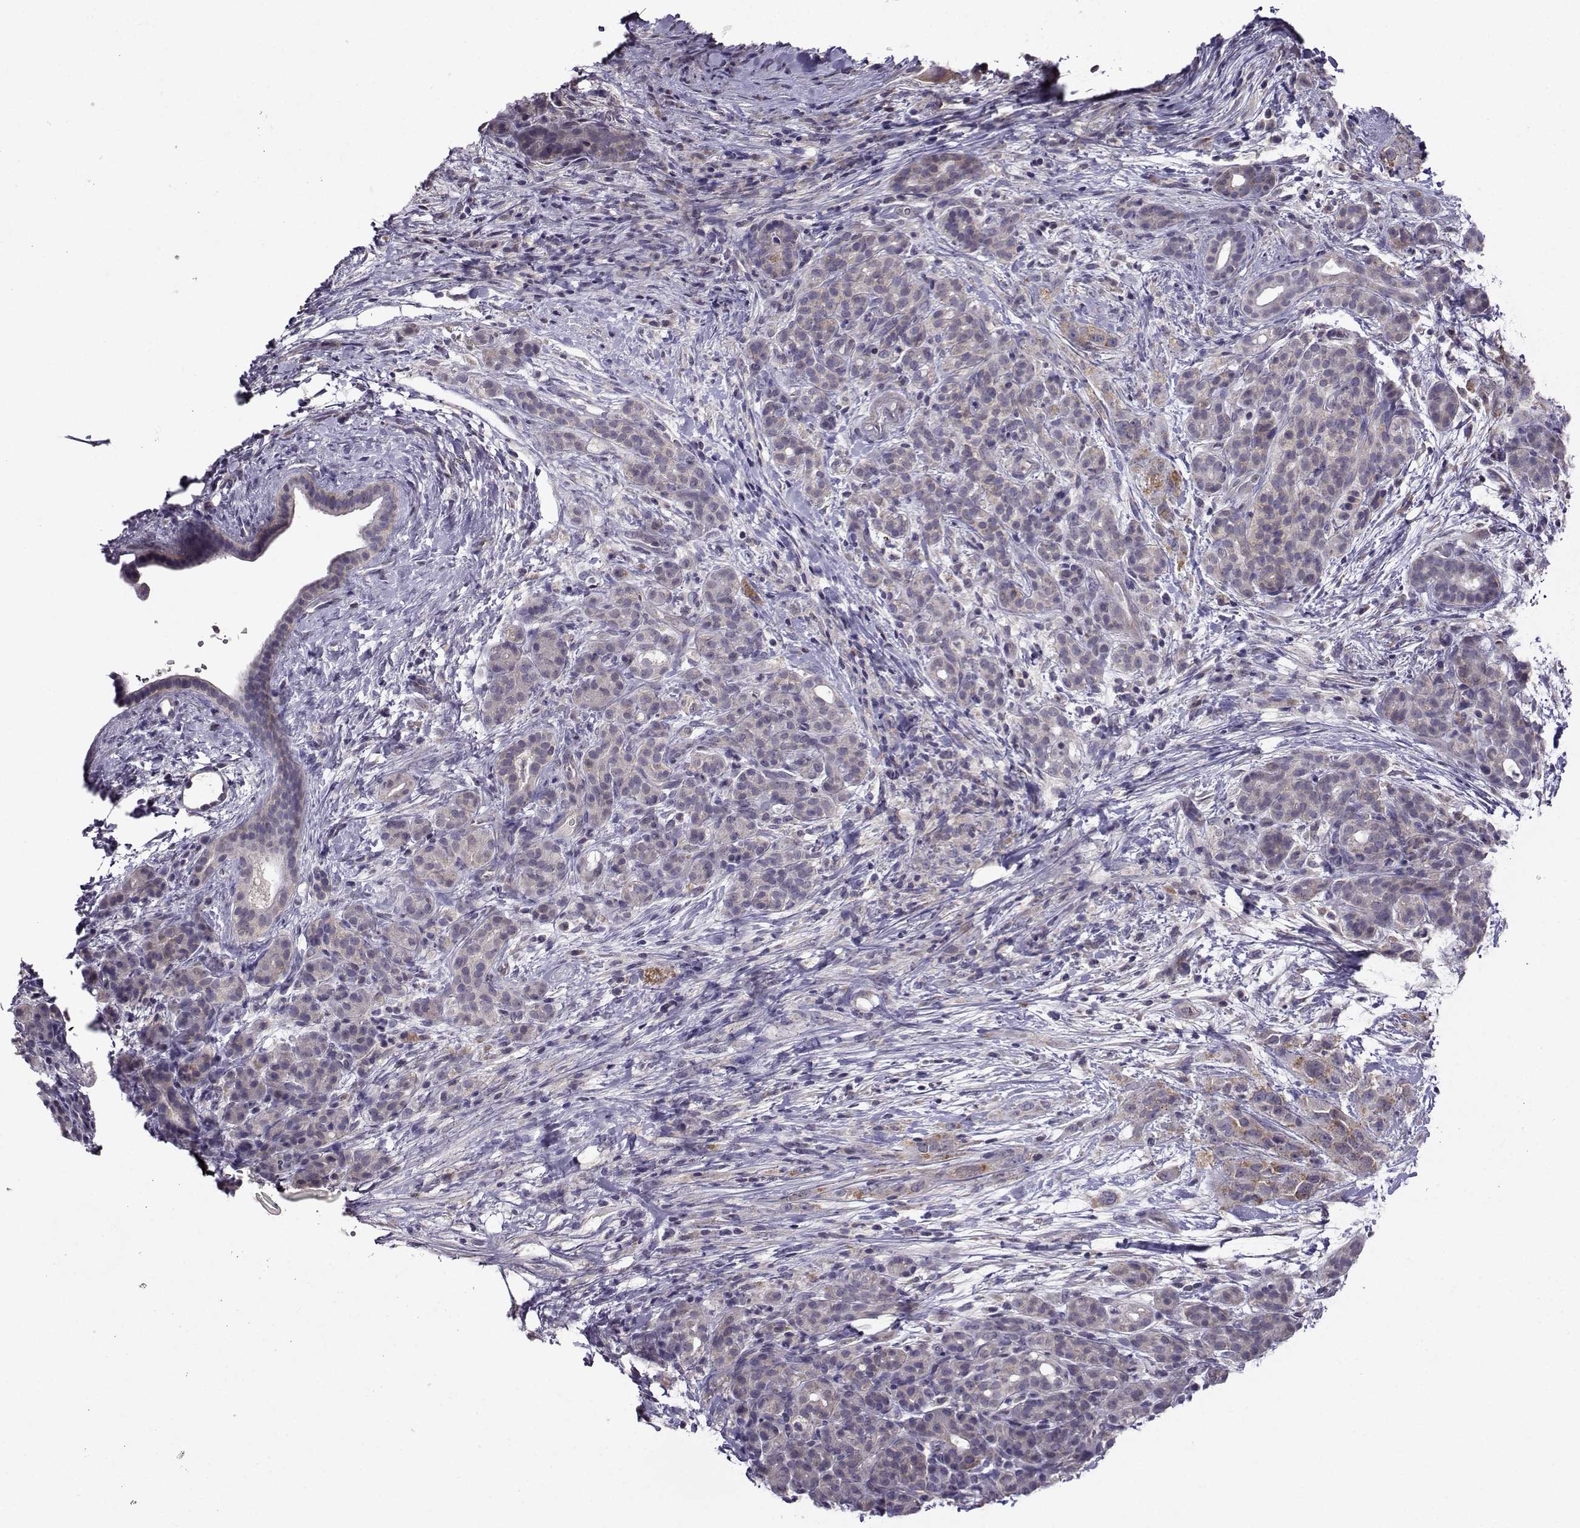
{"staining": {"intensity": "negative", "quantity": "none", "location": "none"}, "tissue": "pancreatic cancer", "cell_type": "Tumor cells", "image_type": "cancer", "snomed": [{"axis": "morphology", "description": "Adenocarcinoma, NOS"}, {"axis": "topography", "description": "Pancreas"}], "caption": "Pancreatic adenocarcinoma stained for a protein using IHC displays no staining tumor cells.", "gene": "DDX20", "patient": {"sex": "male", "age": 44}}